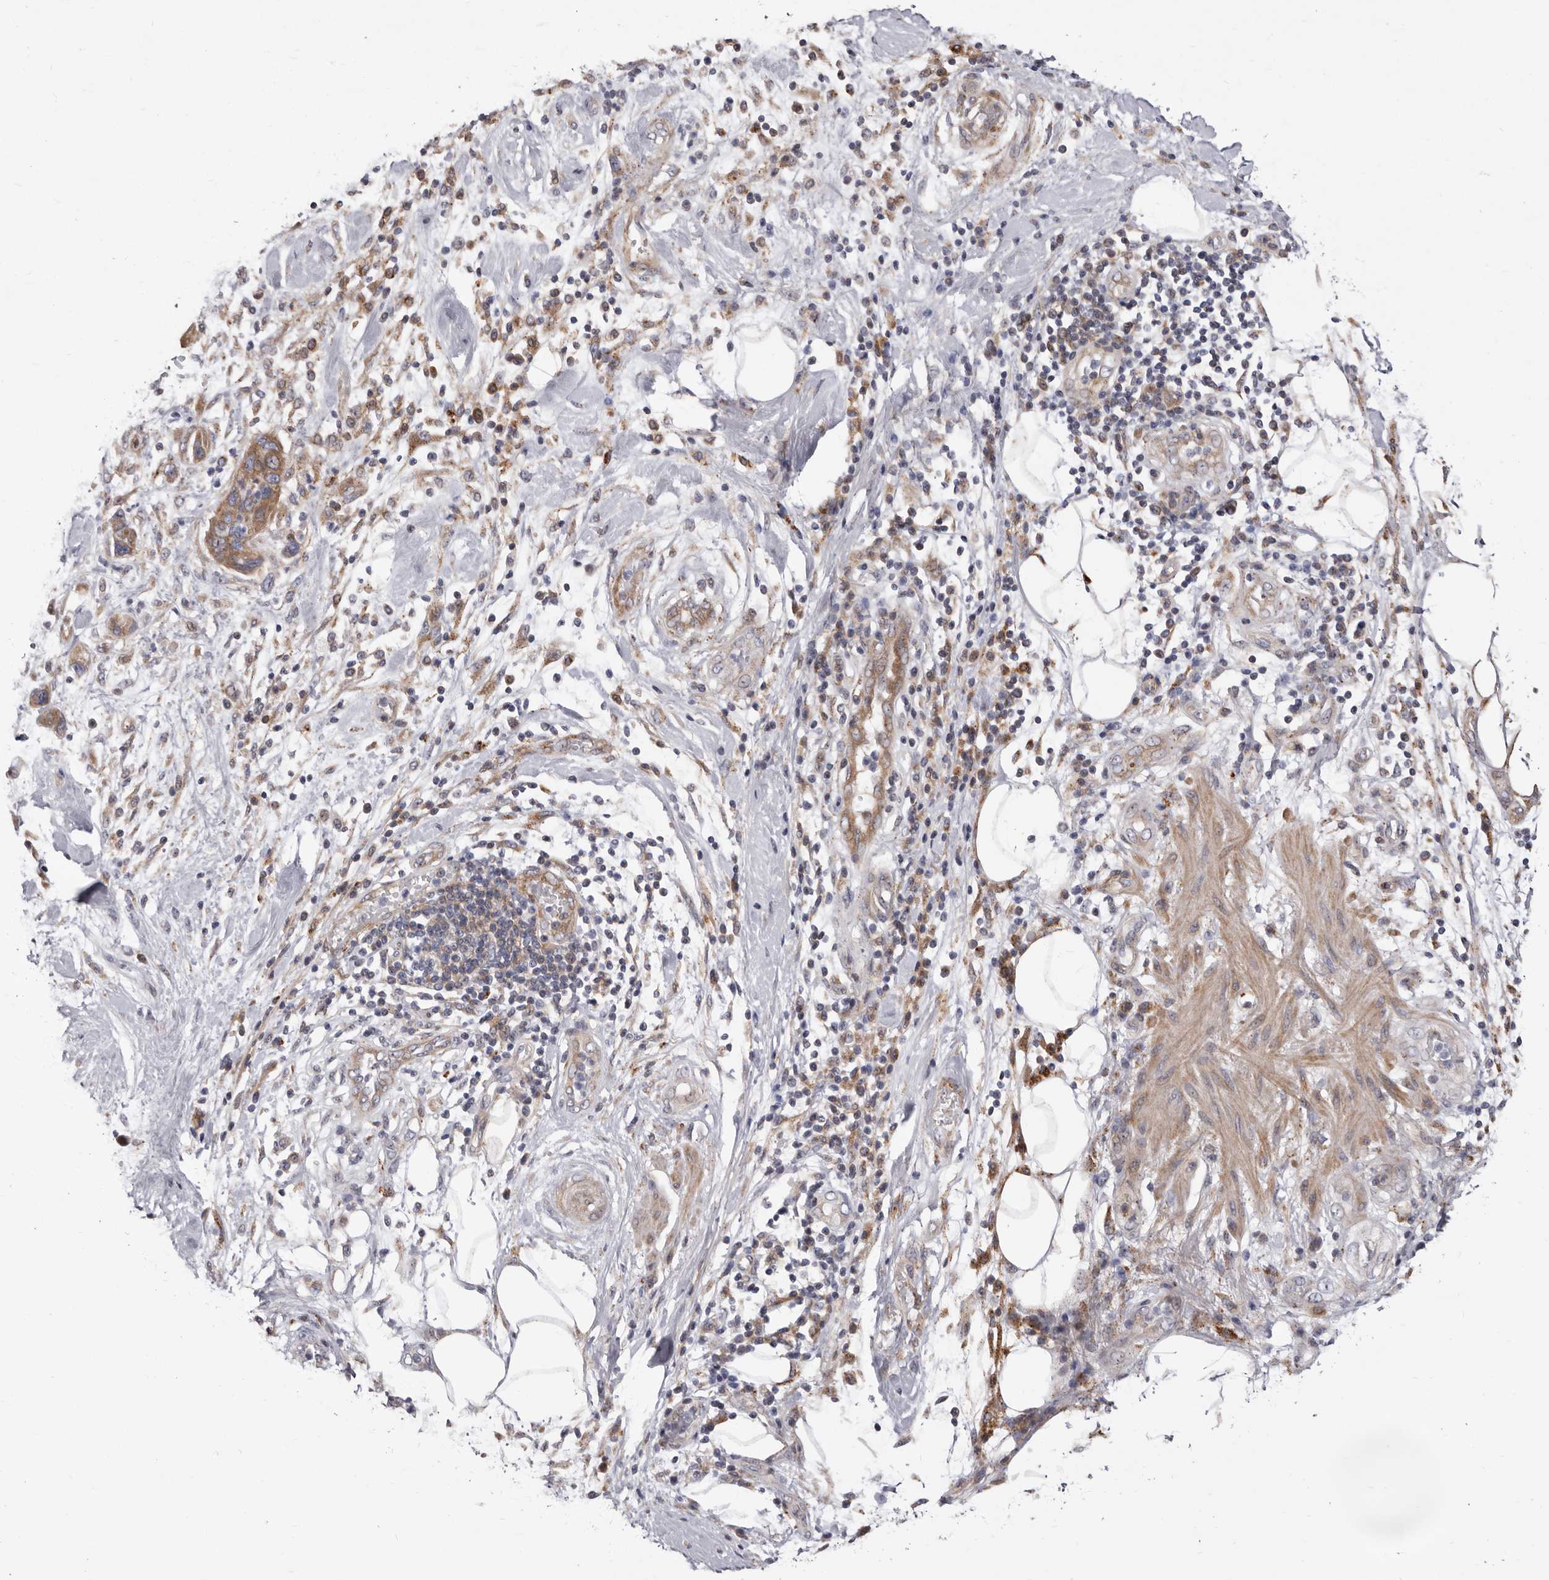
{"staining": {"intensity": "moderate", "quantity": ">75%", "location": "cytoplasmic/membranous"}, "tissue": "pancreatic cancer", "cell_type": "Tumor cells", "image_type": "cancer", "snomed": [{"axis": "morphology", "description": "Normal tissue, NOS"}, {"axis": "morphology", "description": "Adenocarcinoma, NOS"}, {"axis": "topography", "description": "Pancreas"}], "caption": "Immunohistochemical staining of pancreatic cancer demonstrates medium levels of moderate cytoplasmic/membranous protein expression in approximately >75% of tumor cells.", "gene": "NUBPL", "patient": {"sex": "female", "age": 71}}